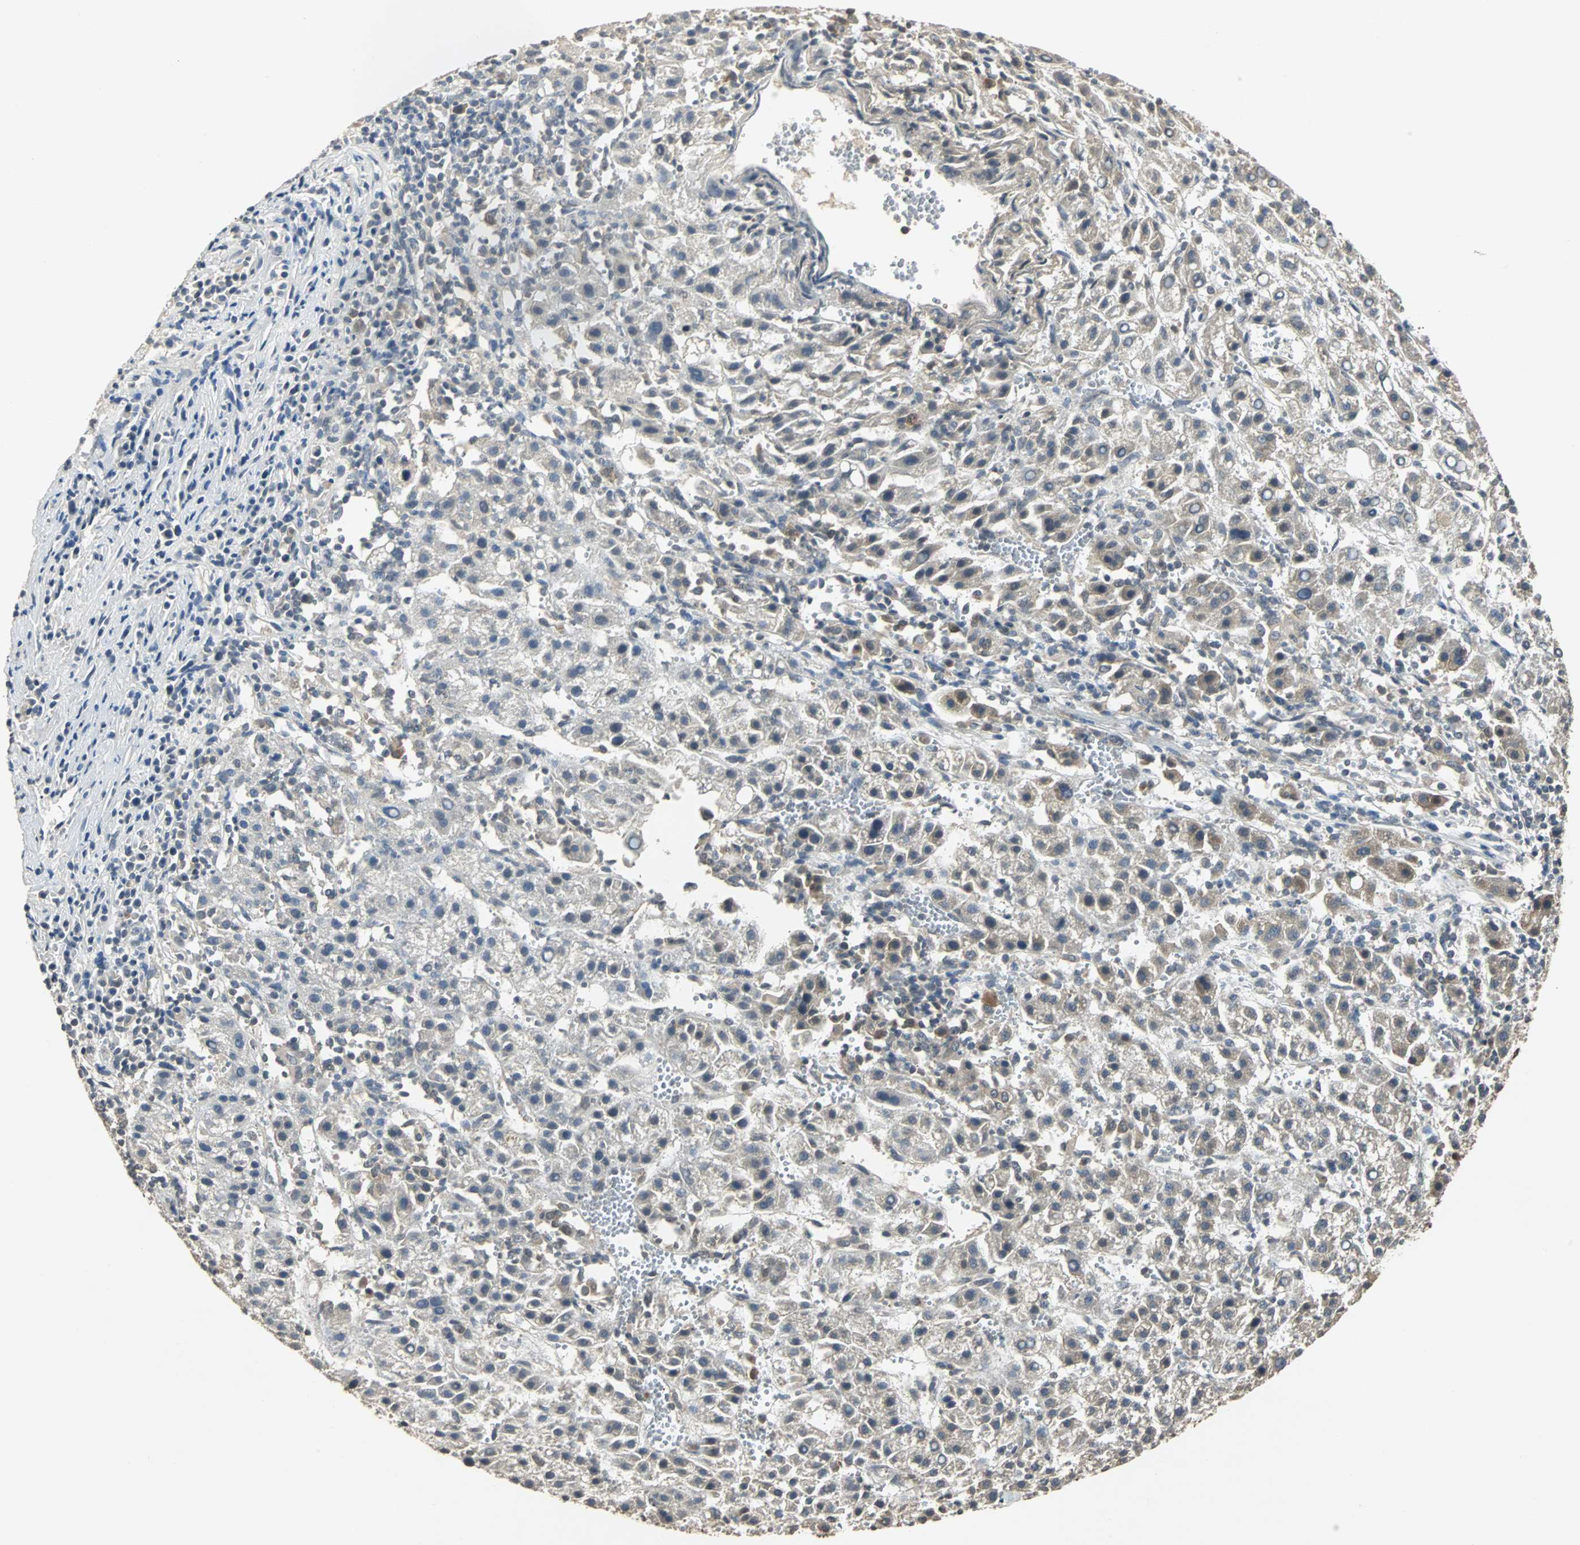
{"staining": {"intensity": "weak", "quantity": "<25%", "location": "cytoplasmic/membranous"}, "tissue": "liver cancer", "cell_type": "Tumor cells", "image_type": "cancer", "snomed": [{"axis": "morphology", "description": "Carcinoma, Hepatocellular, NOS"}, {"axis": "topography", "description": "Liver"}], "caption": "There is no significant positivity in tumor cells of liver hepatocellular carcinoma. (DAB immunohistochemistry (IHC), high magnification).", "gene": "ABHD2", "patient": {"sex": "female", "age": 58}}